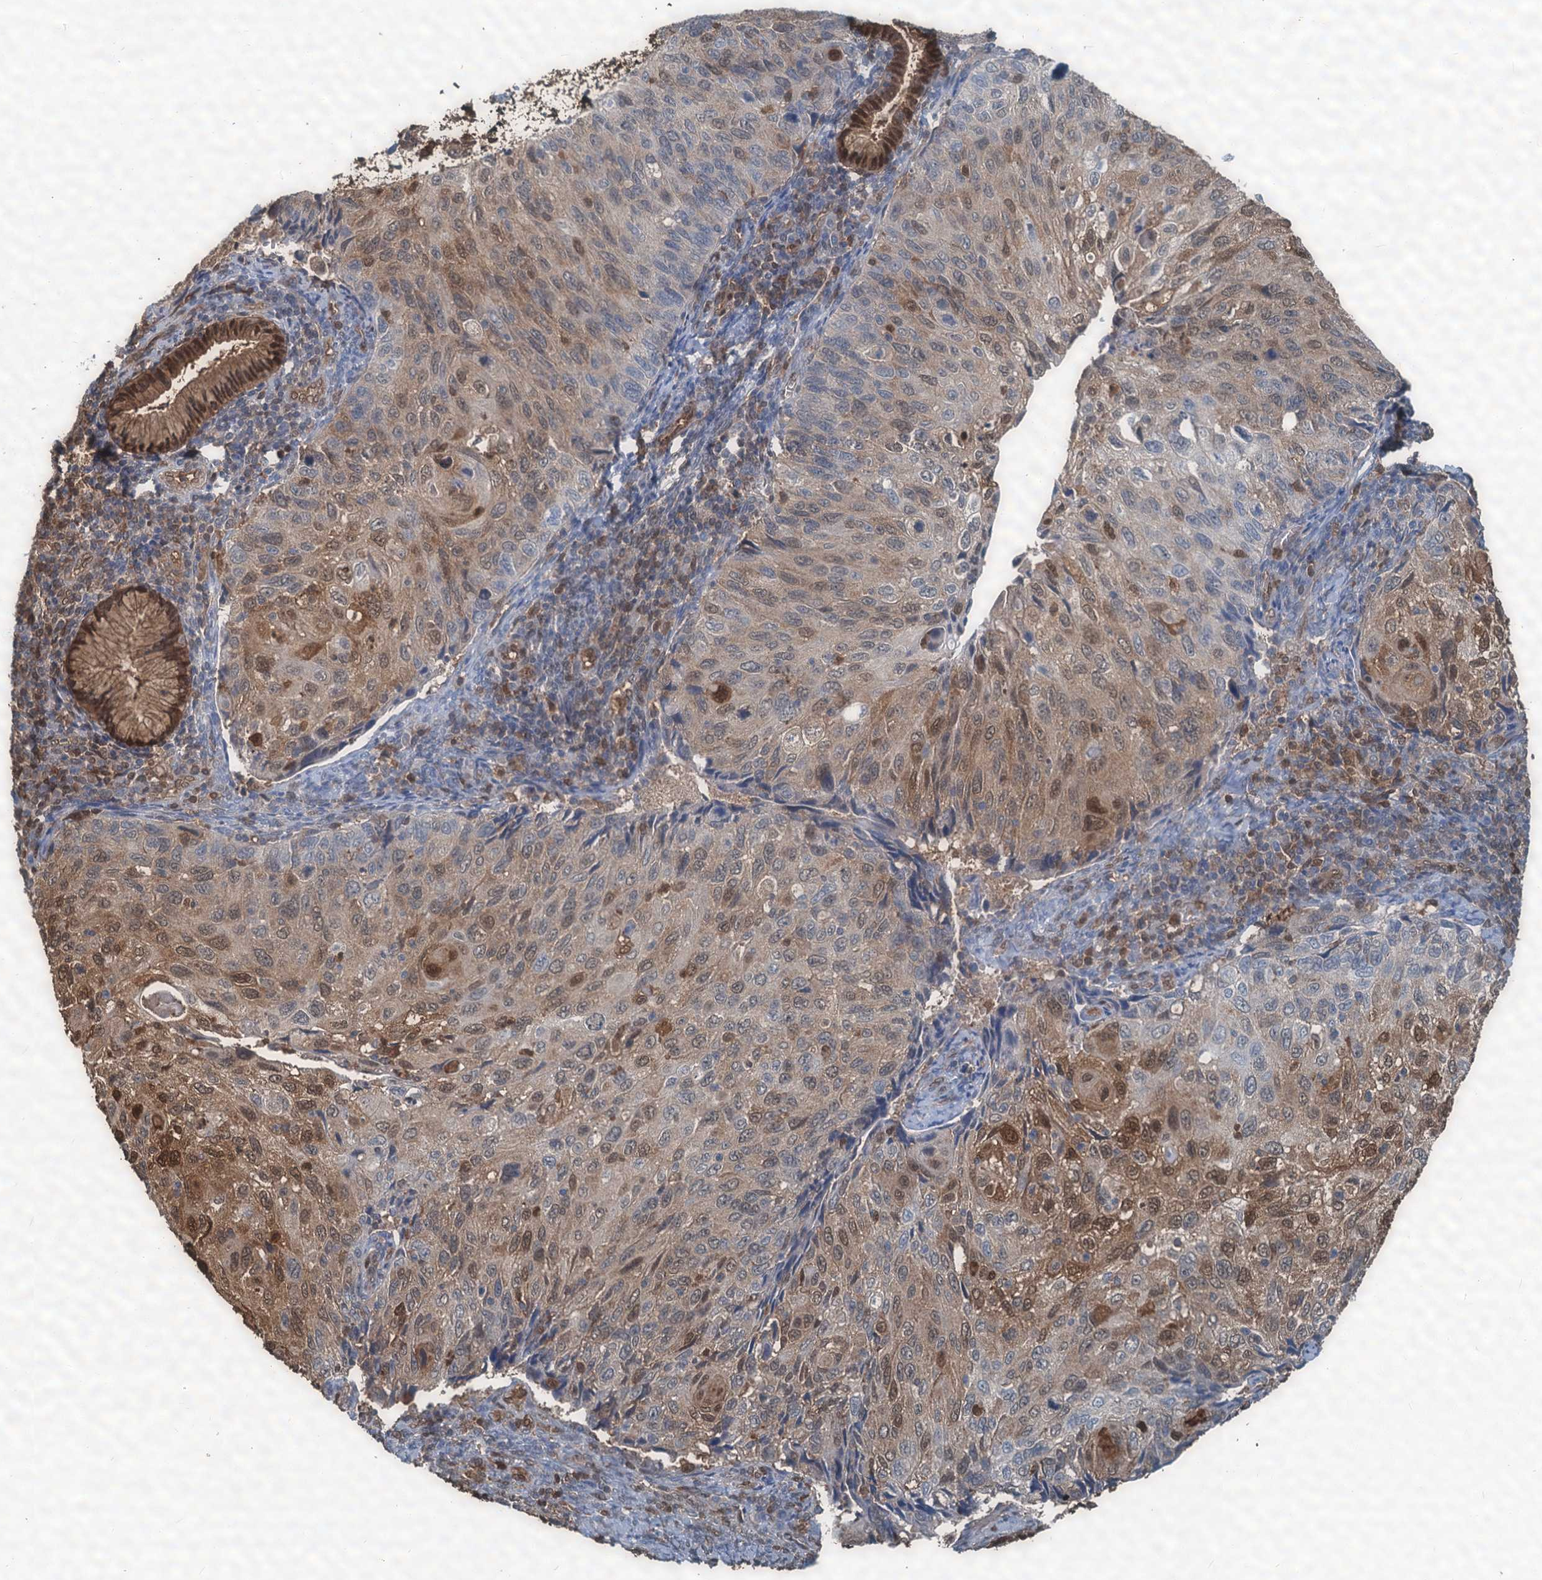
{"staining": {"intensity": "moderate", "quantity": "25%-75%", "location": "cytoplasmic/membranous,nuclear"}, "tissue": "cervical cancer", "cell_type": "Tumor cells", "image_type": "cancer", "snomed": [{"axis": "morphology", "description": "Squamous cell carcinoma, NOS"}, {"axis": "topography", "description": "Cervix"}], "caption": "Immunohistochemistry (IHC) staining of cervical cancer (squamous cell carcinoma), which shows medium levels of moderate cytoplasmic/membranous and nuclear positivity in about 25%-75% of tumor cells indicating moderate cytoplasmic/membranous and nuclear protein staining. The staining was performed using DAB (brown) for protein detection and nuclei were counterstained in hematoxylin (blue).", "gene": "S100A6", "patient": {"sex": "female", "age": 70}}